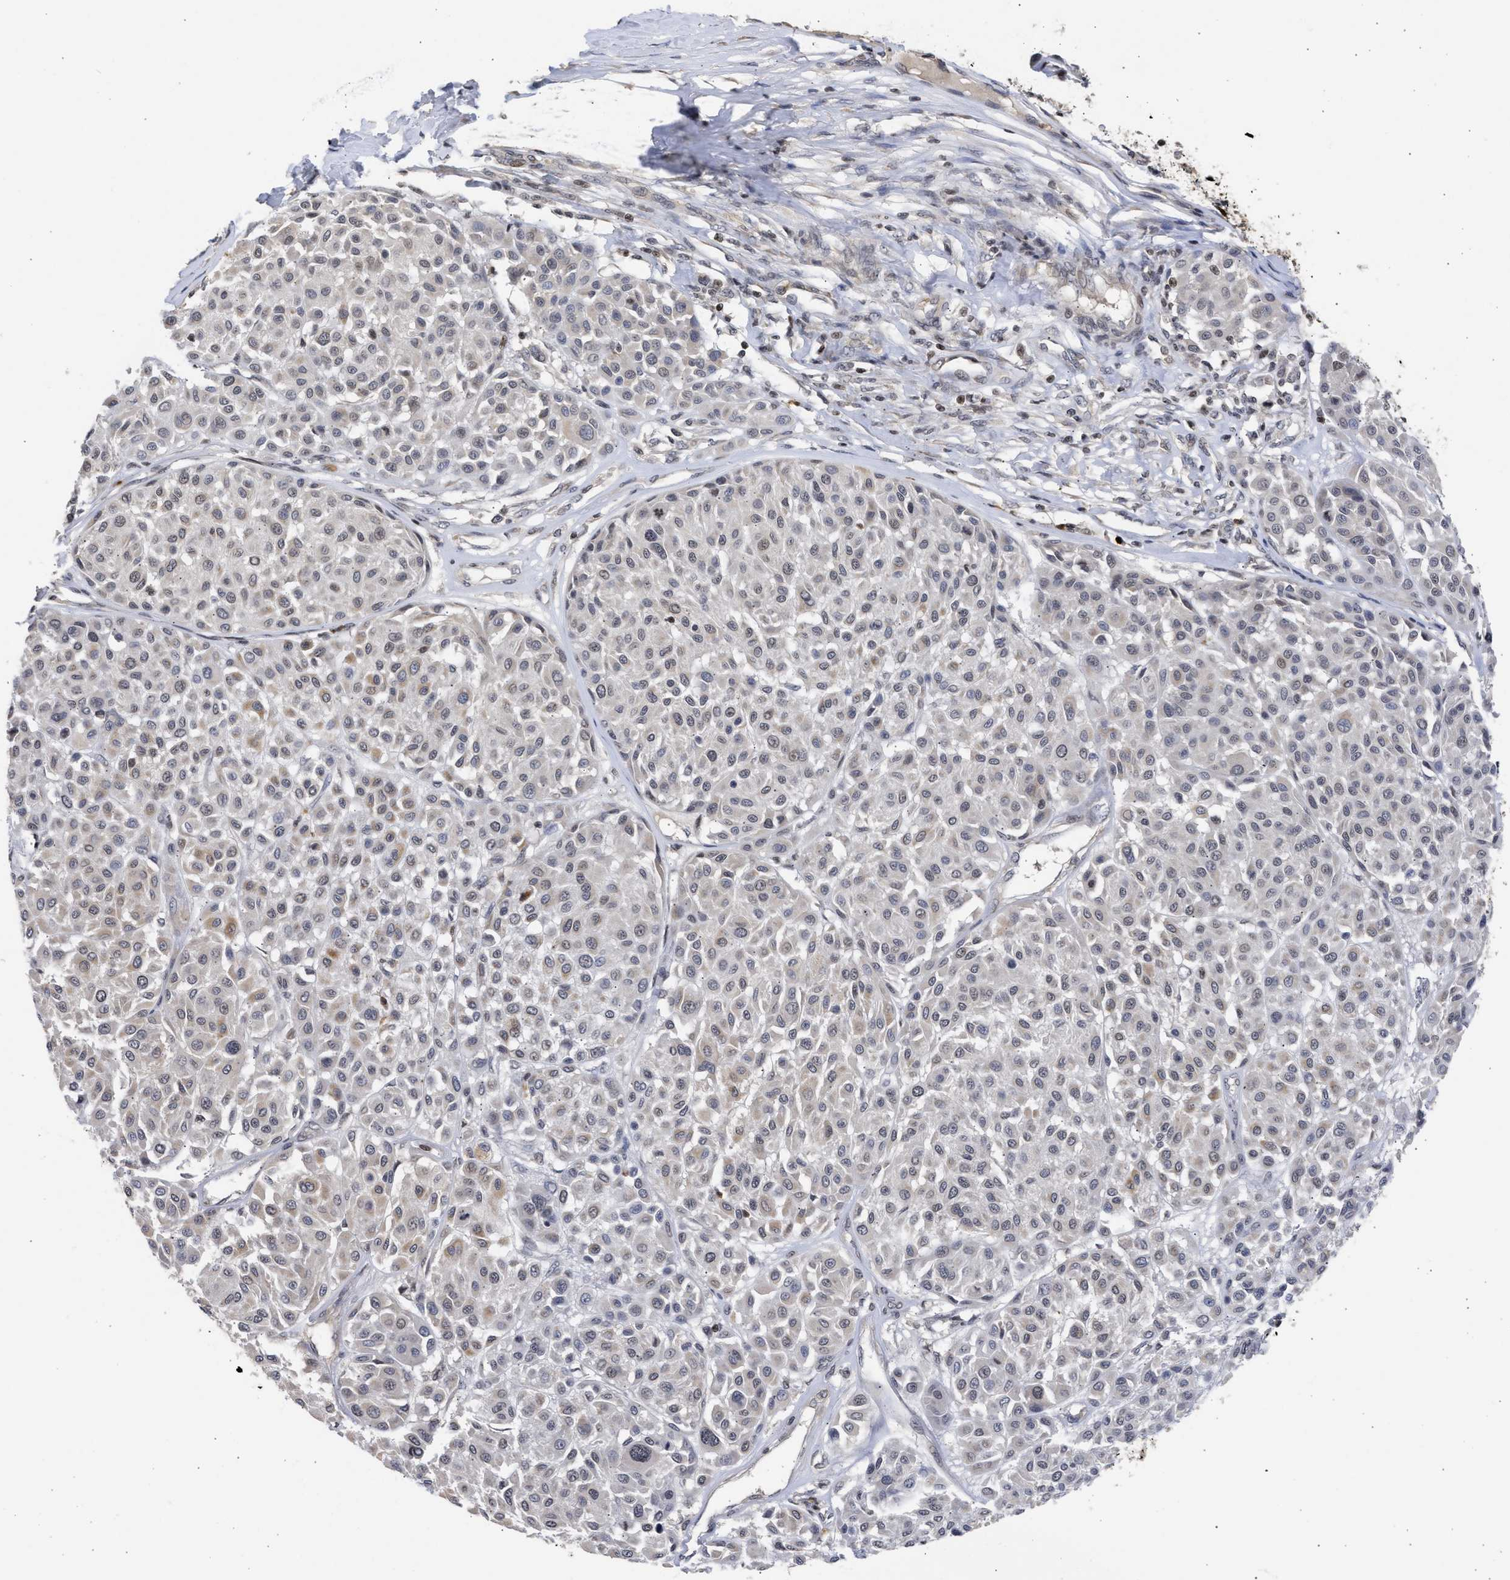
{"staining": {"intensity": "weak", "quantity": "<25%", "location": "cytoplasmic/membranous"}, "tissue": "melanoma", "cell_type": "Tumor cells", "image_type": "cancer", "snomed": [{"axis": "morphology", "description": "Malignant melanoma, Metastatic site"}, {"axis": "topography", "description": "Soft tissue"}], "caption": "The immunohistochemistry histopathology image has no significant staining in tumor cells of malignant melanoma (metastatic site) tissue.", "gene": "ENSG00000142539", "patient": {"sex": "male", "age": 41}}